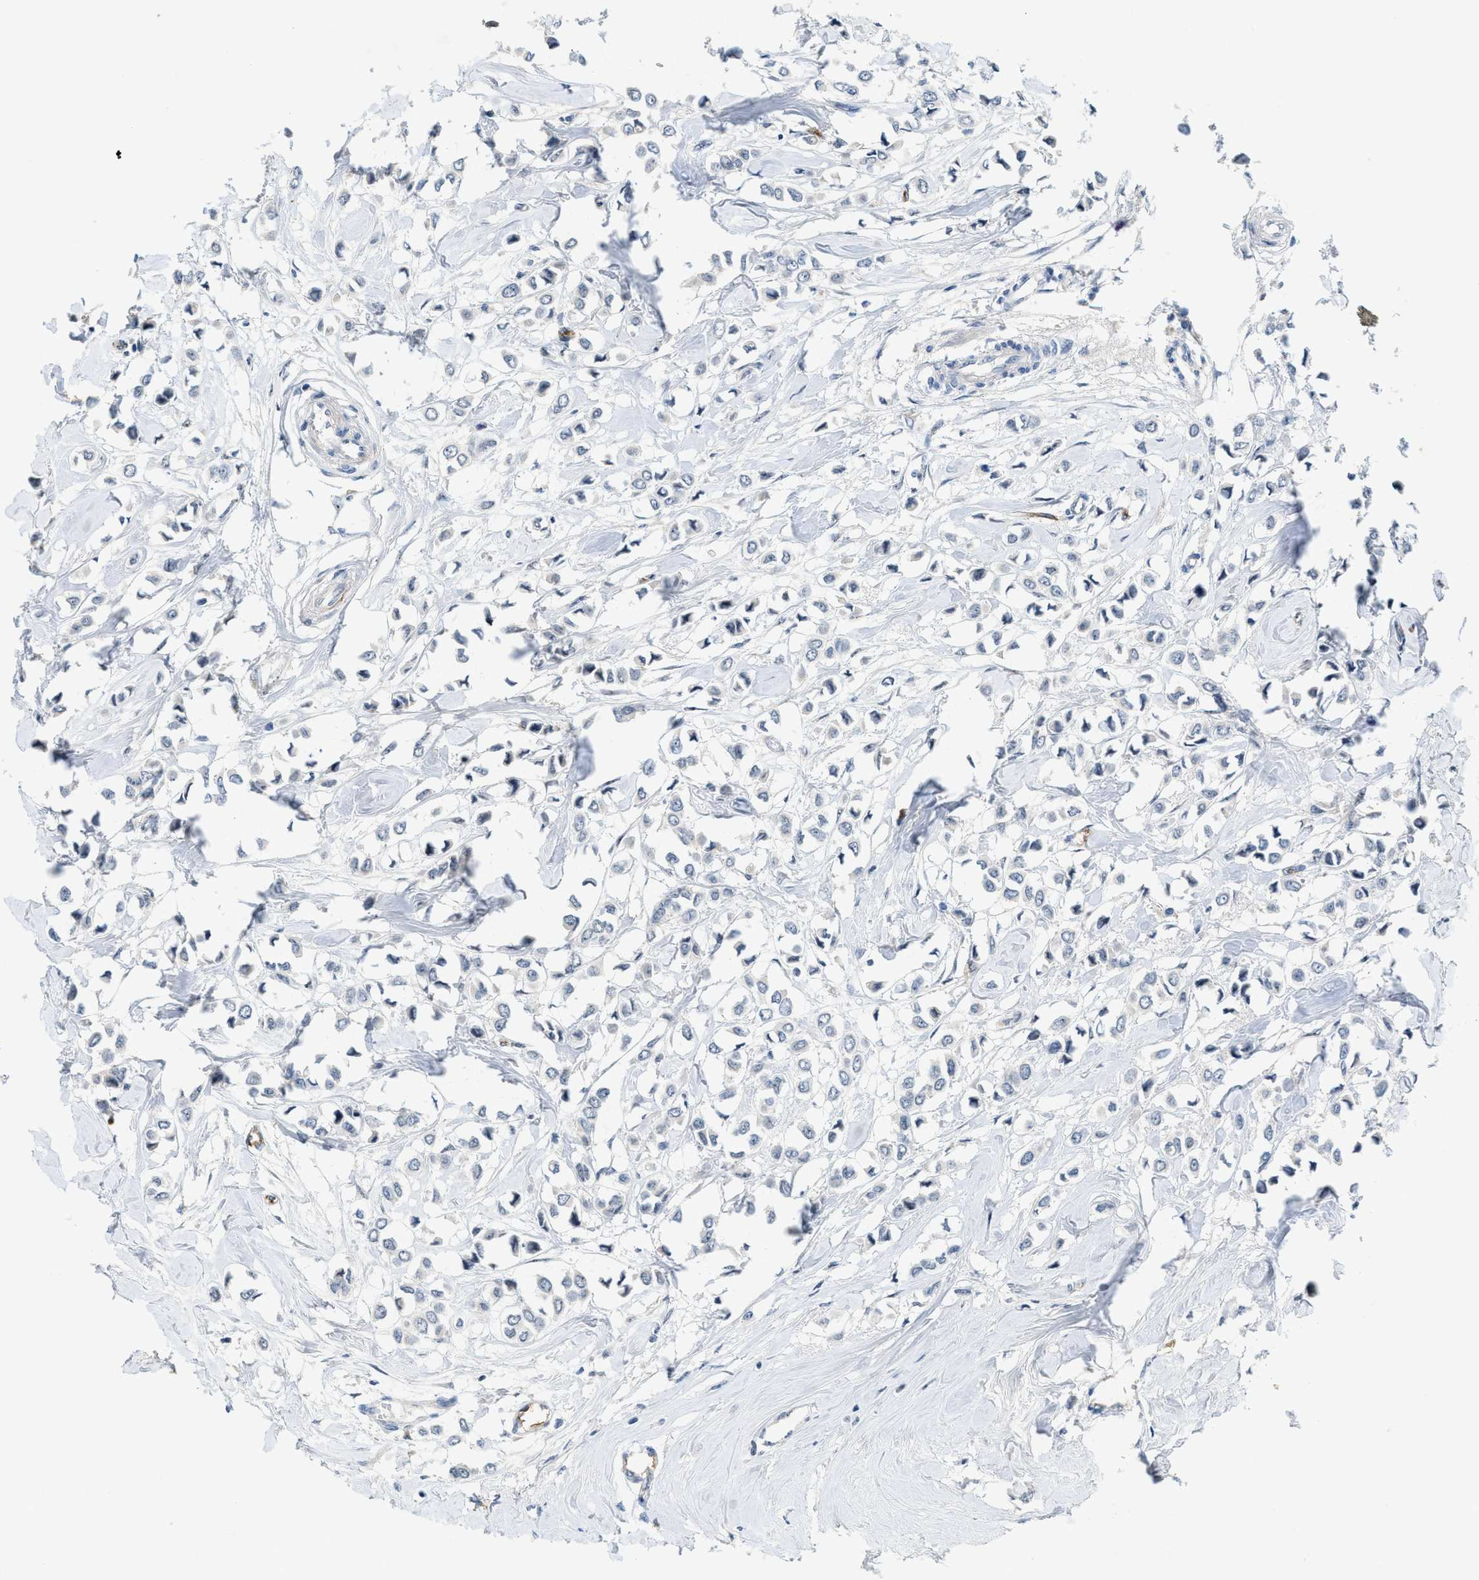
{"staining": {"intensity": "negative", "quantity": "none", "location": "none"}, "tissue": "breast cancer", "cell_type": "Tumor cells", "image_type": "cancer", "snomed": [{"axis": "morphology", "description": "Lobular carcinoma"}, {"axis": "topography", "description": "Breast"}], "caption": "Lobular carcinoma (breast) was stained to show a protein in brown. There is no significant staining in tumor cells.", "gene": "SLCO2A1", "patient": {"sex": "female", "age": 51}}